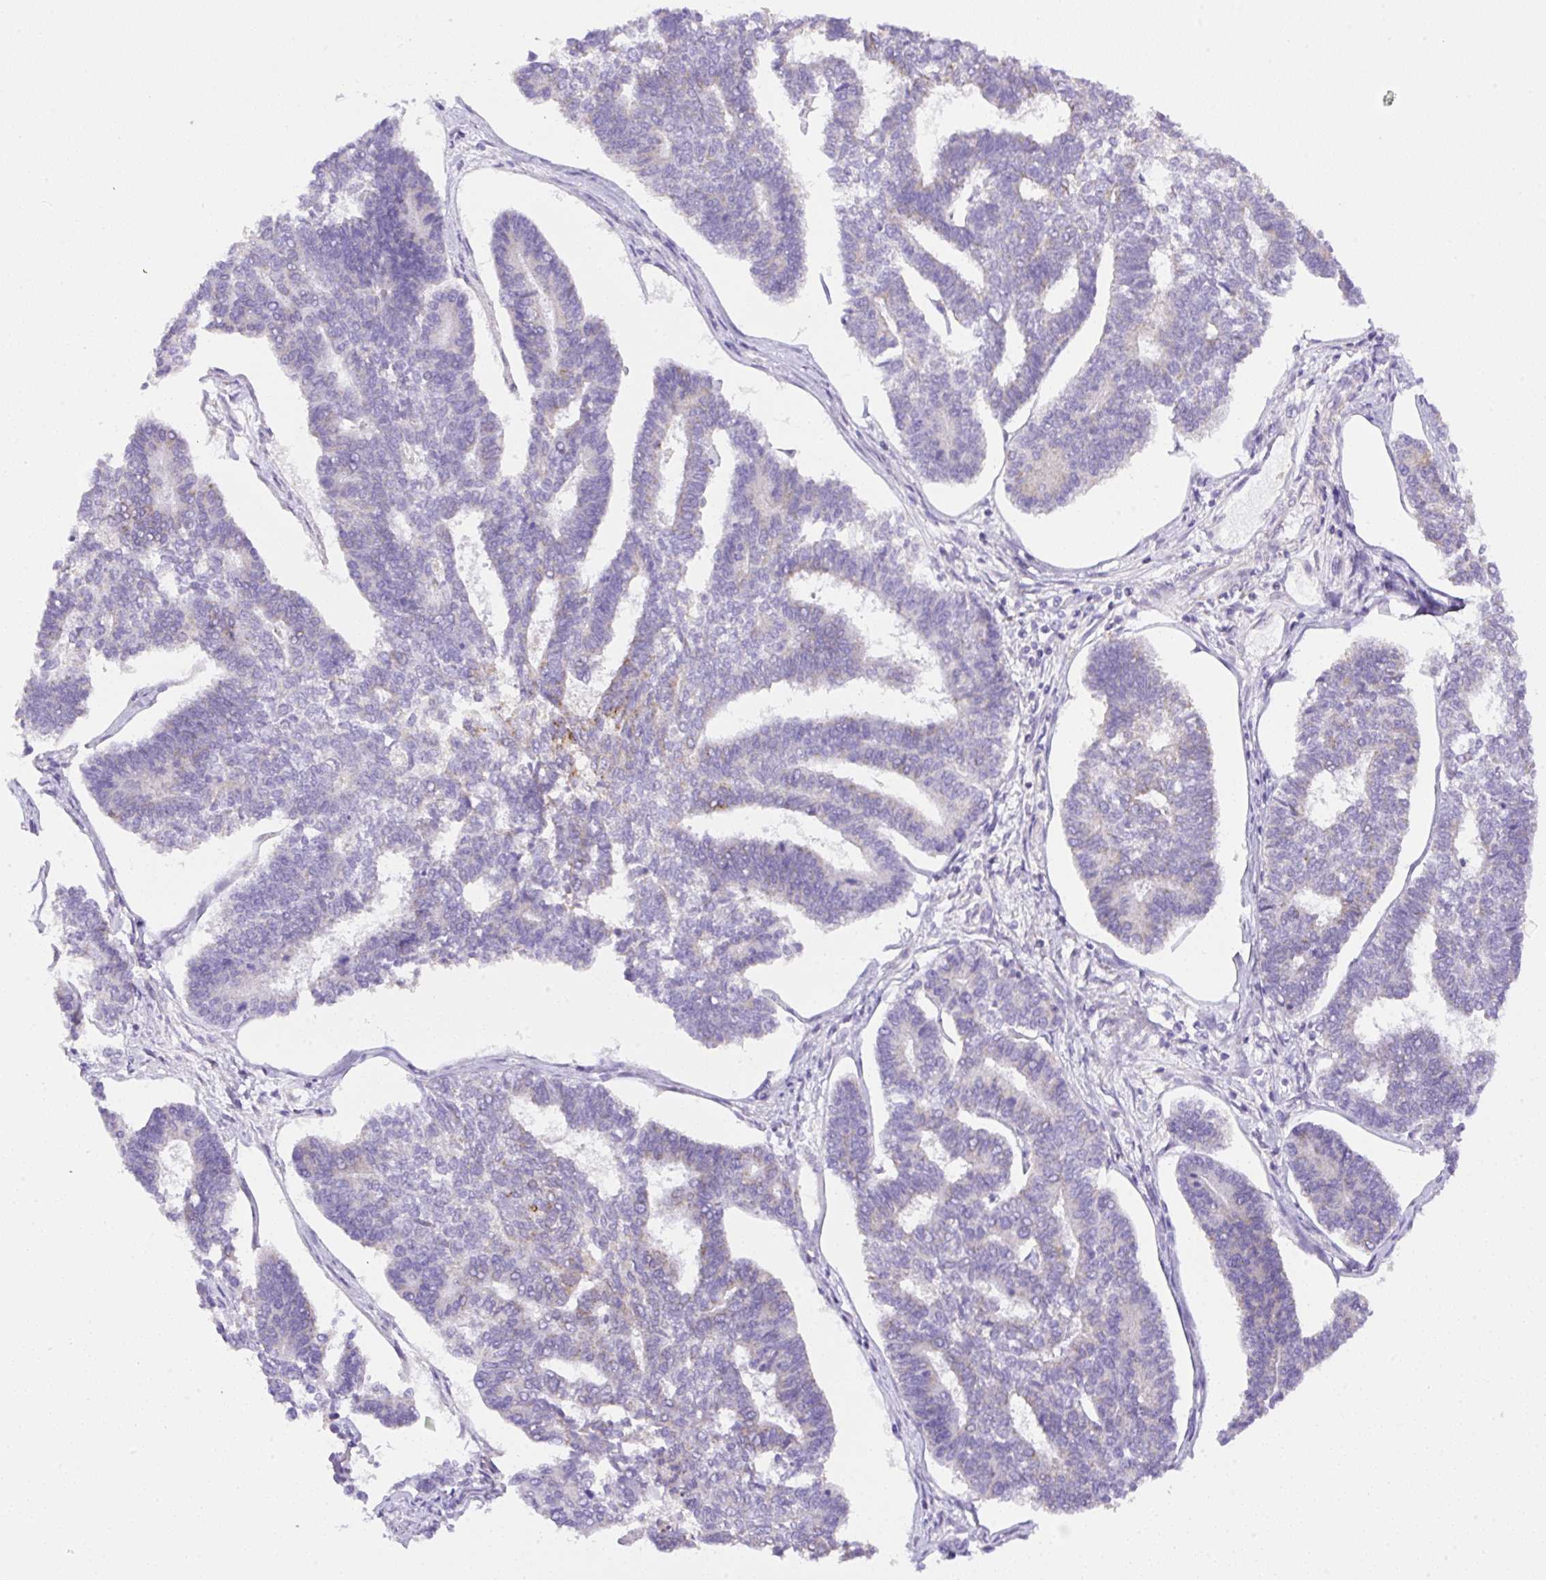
{"staining": {"intensity": "negative", "quantity": "none", "location": "none"}, "tissue": "endometrial cancer", "cell_type": "Tumor cells", "image_type": "cancer", "snomed": [{"axis": "morphology", "description": "Adenocarcinoma, NOS"}, {"axis": "topography", "description": "Endometrium"}], "caption": "High magnification brightfield microscopy of adenocarcinoma (endometrial) stained with DAB (3,3'-diaminobenzidine) (brown) and counterstained with hematoxylin (blue): tumor cells show no significant positivity.", "gene": "NF1", "patient": {"sex": "female", "age": 70}}